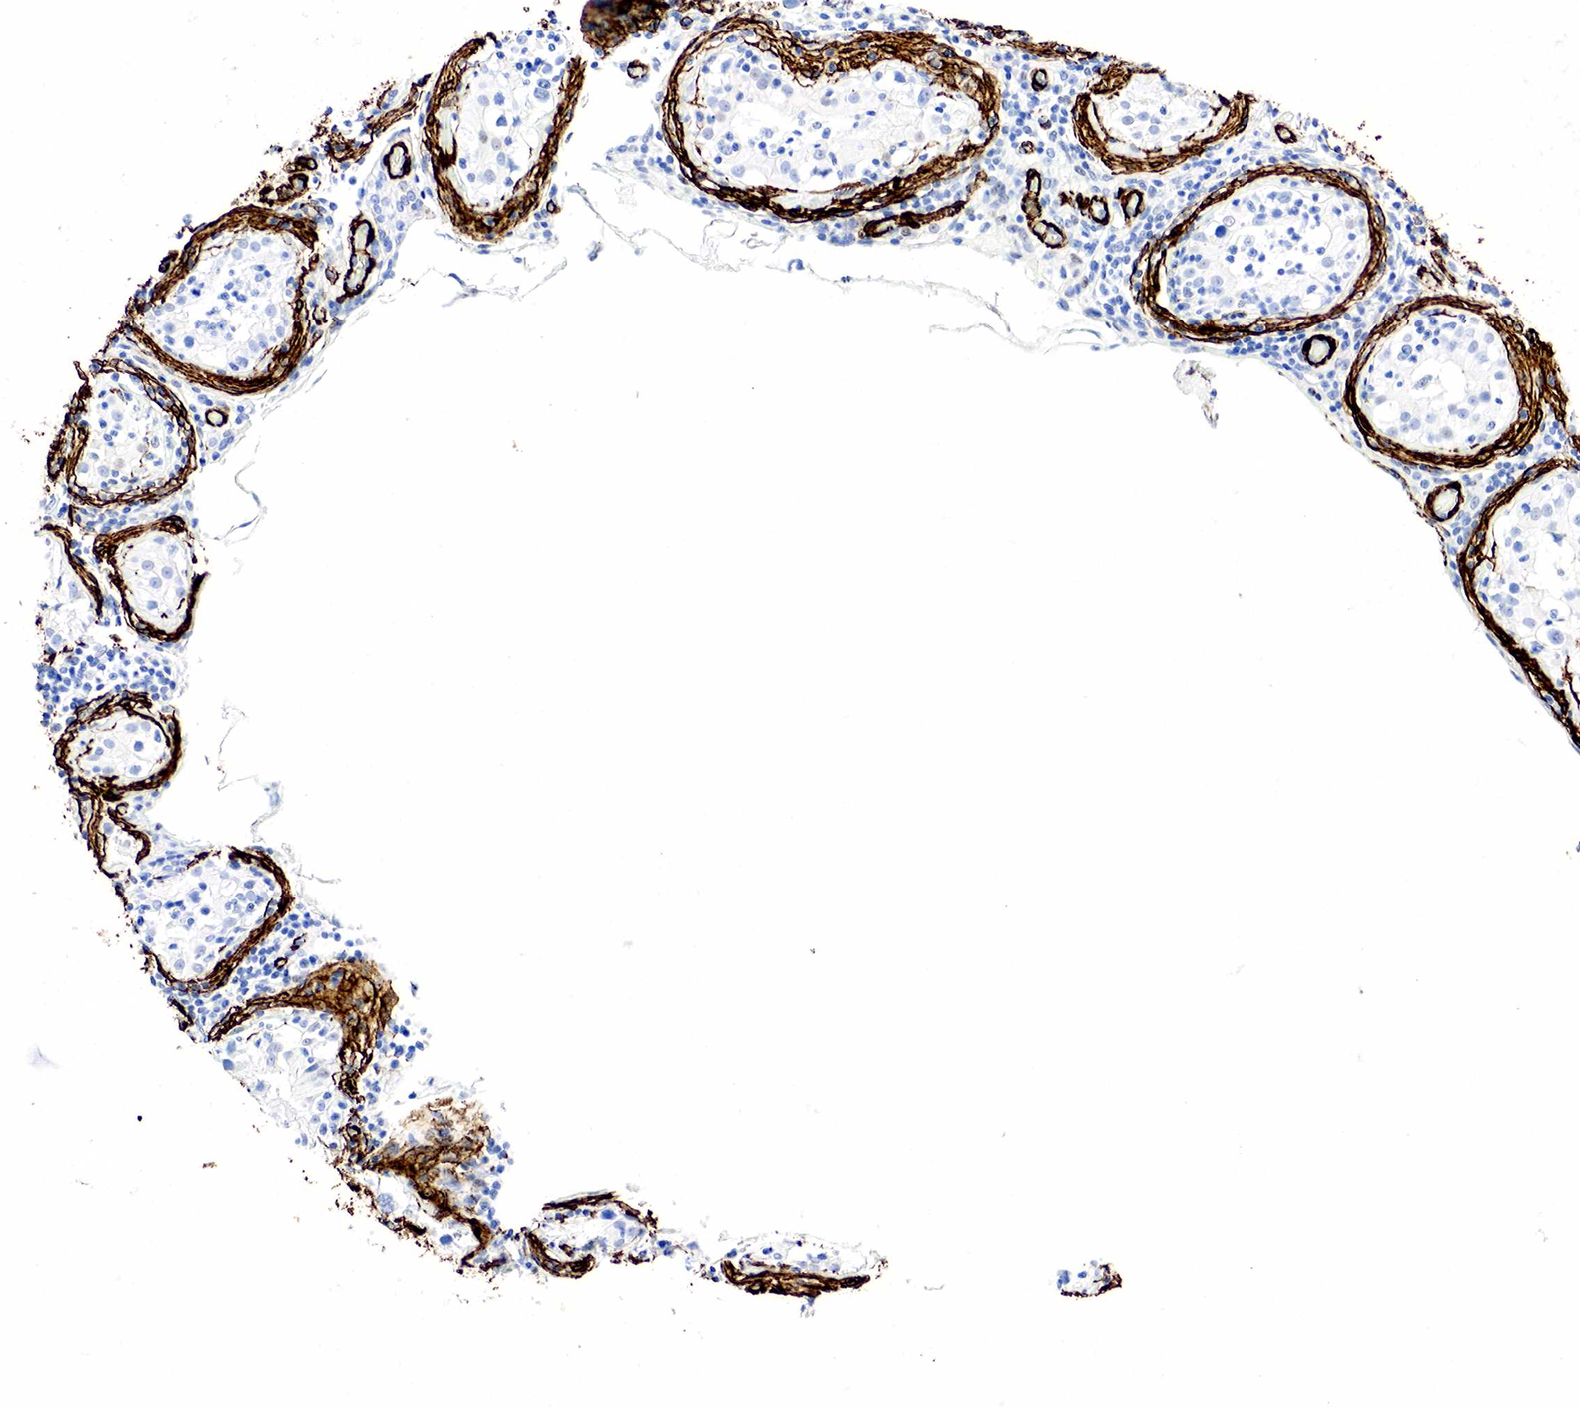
{"staining": {"intensity": "negative", "quantity": "none", "location": "none"}, "tissue": "testis", "cell_type": "Cells in seminiferous ducts", "image_type": "normal", "snomed": [{"axis": "morphology", "description": "Normal tissue, NOS"}, {"axis": "topography", "description": "Testis"}], "caption": "Immunohistochemical staining of normal testis demonstrates no significant expression in cells in seminiferous ducts. The staining was performed using DAB to visualize the protein expression in brown, while the nuclei were stained in blue with hematoxylin (Magnification: 20x).", "gene": "ACTA2", "patient": {"sex": "male", "age": 24}}